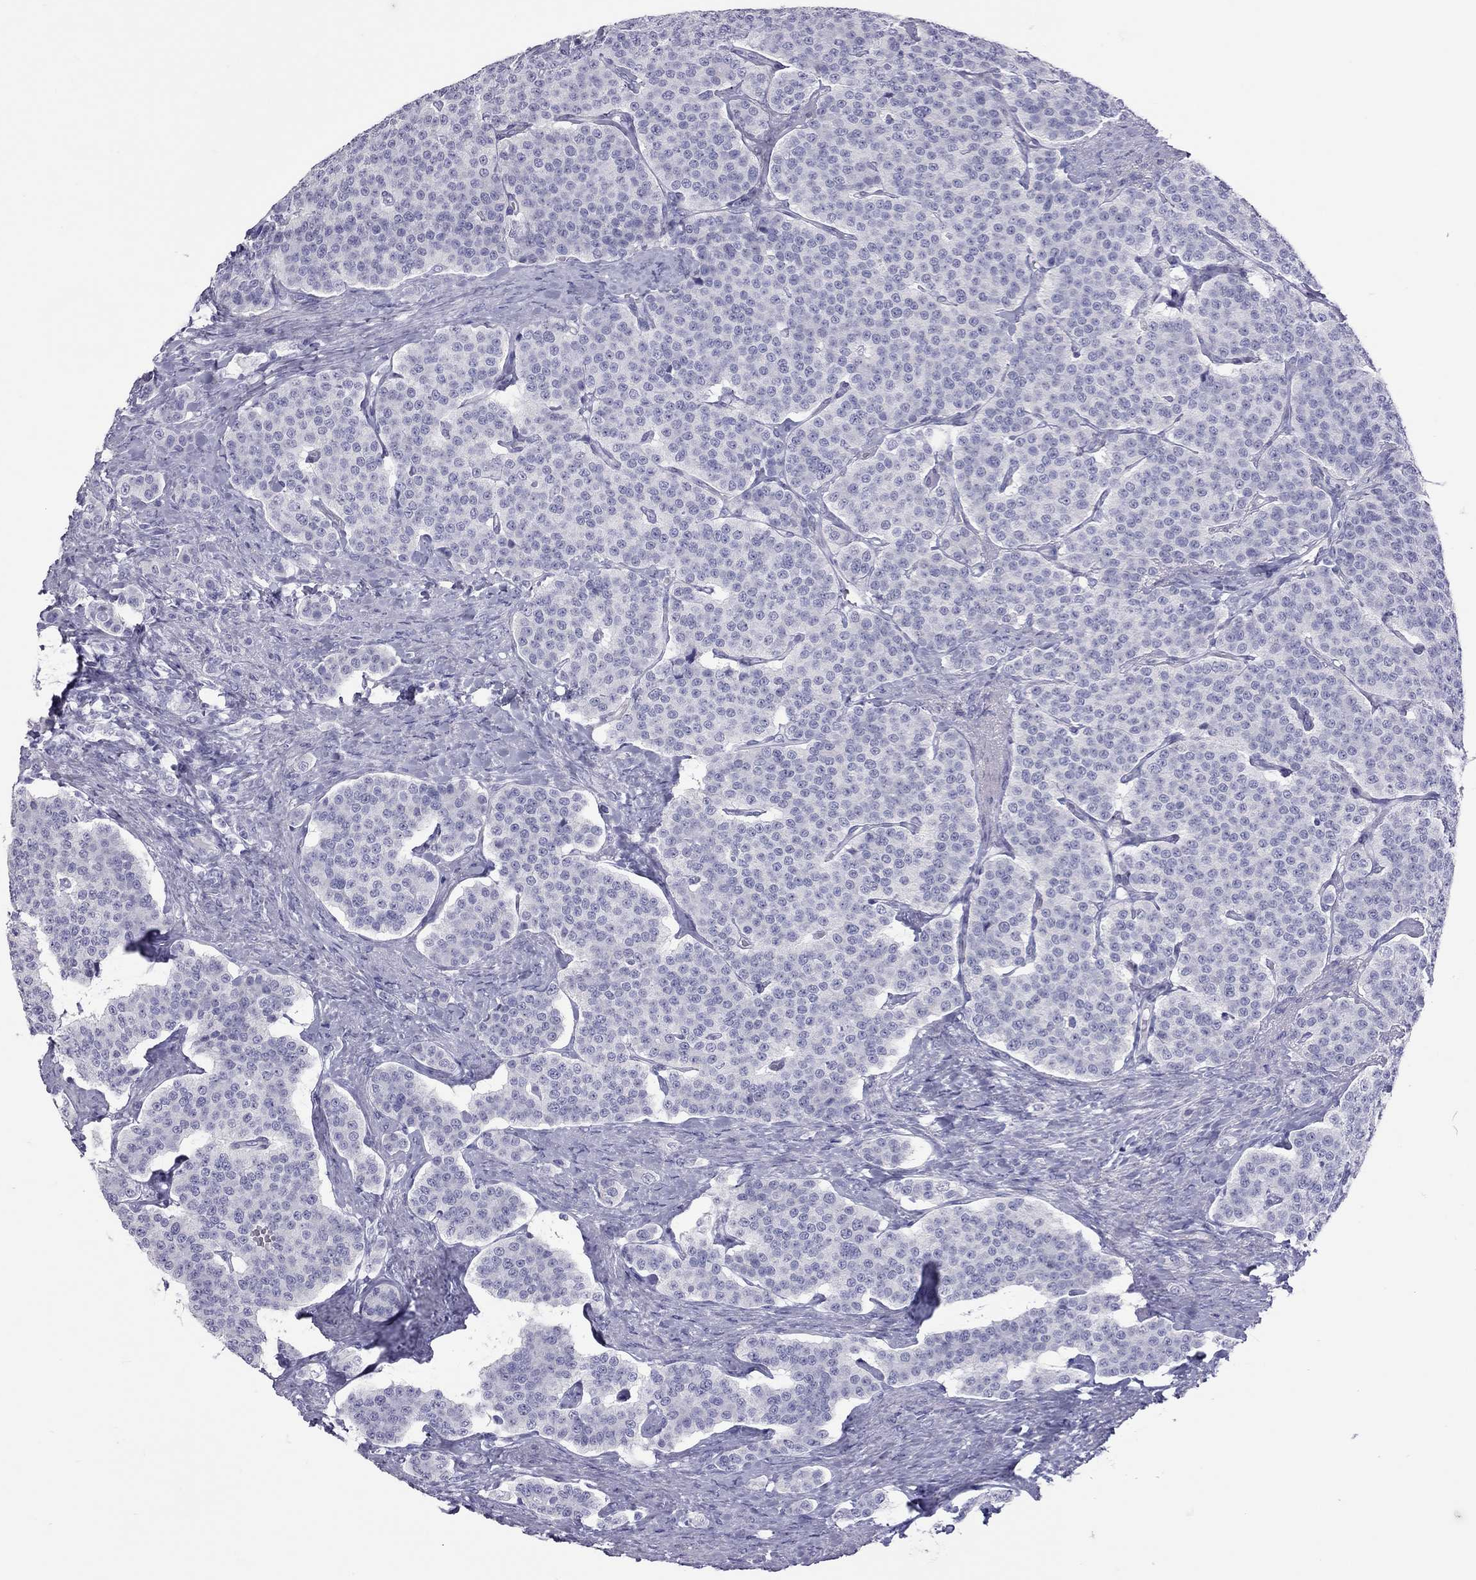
{"staining": {"intensity": "negative", "quantity": "none", "location": "none"}, "tissue": "carcinoid", "cell_type": "Tumor cells", "image_type": "cancer", "snomed": [{"axis": "morphology", "description": "Carcinoid, malignant, NOS"}, {"axis": "topography", "description": "Small intestine"}], "caption": "A high-resolution image shows immunohistochemistry staining of carcinoid, which displays no significant positivity in tumor cells.", "gene": "STAG3", "patient": {"sex": "female", "age": 58}}